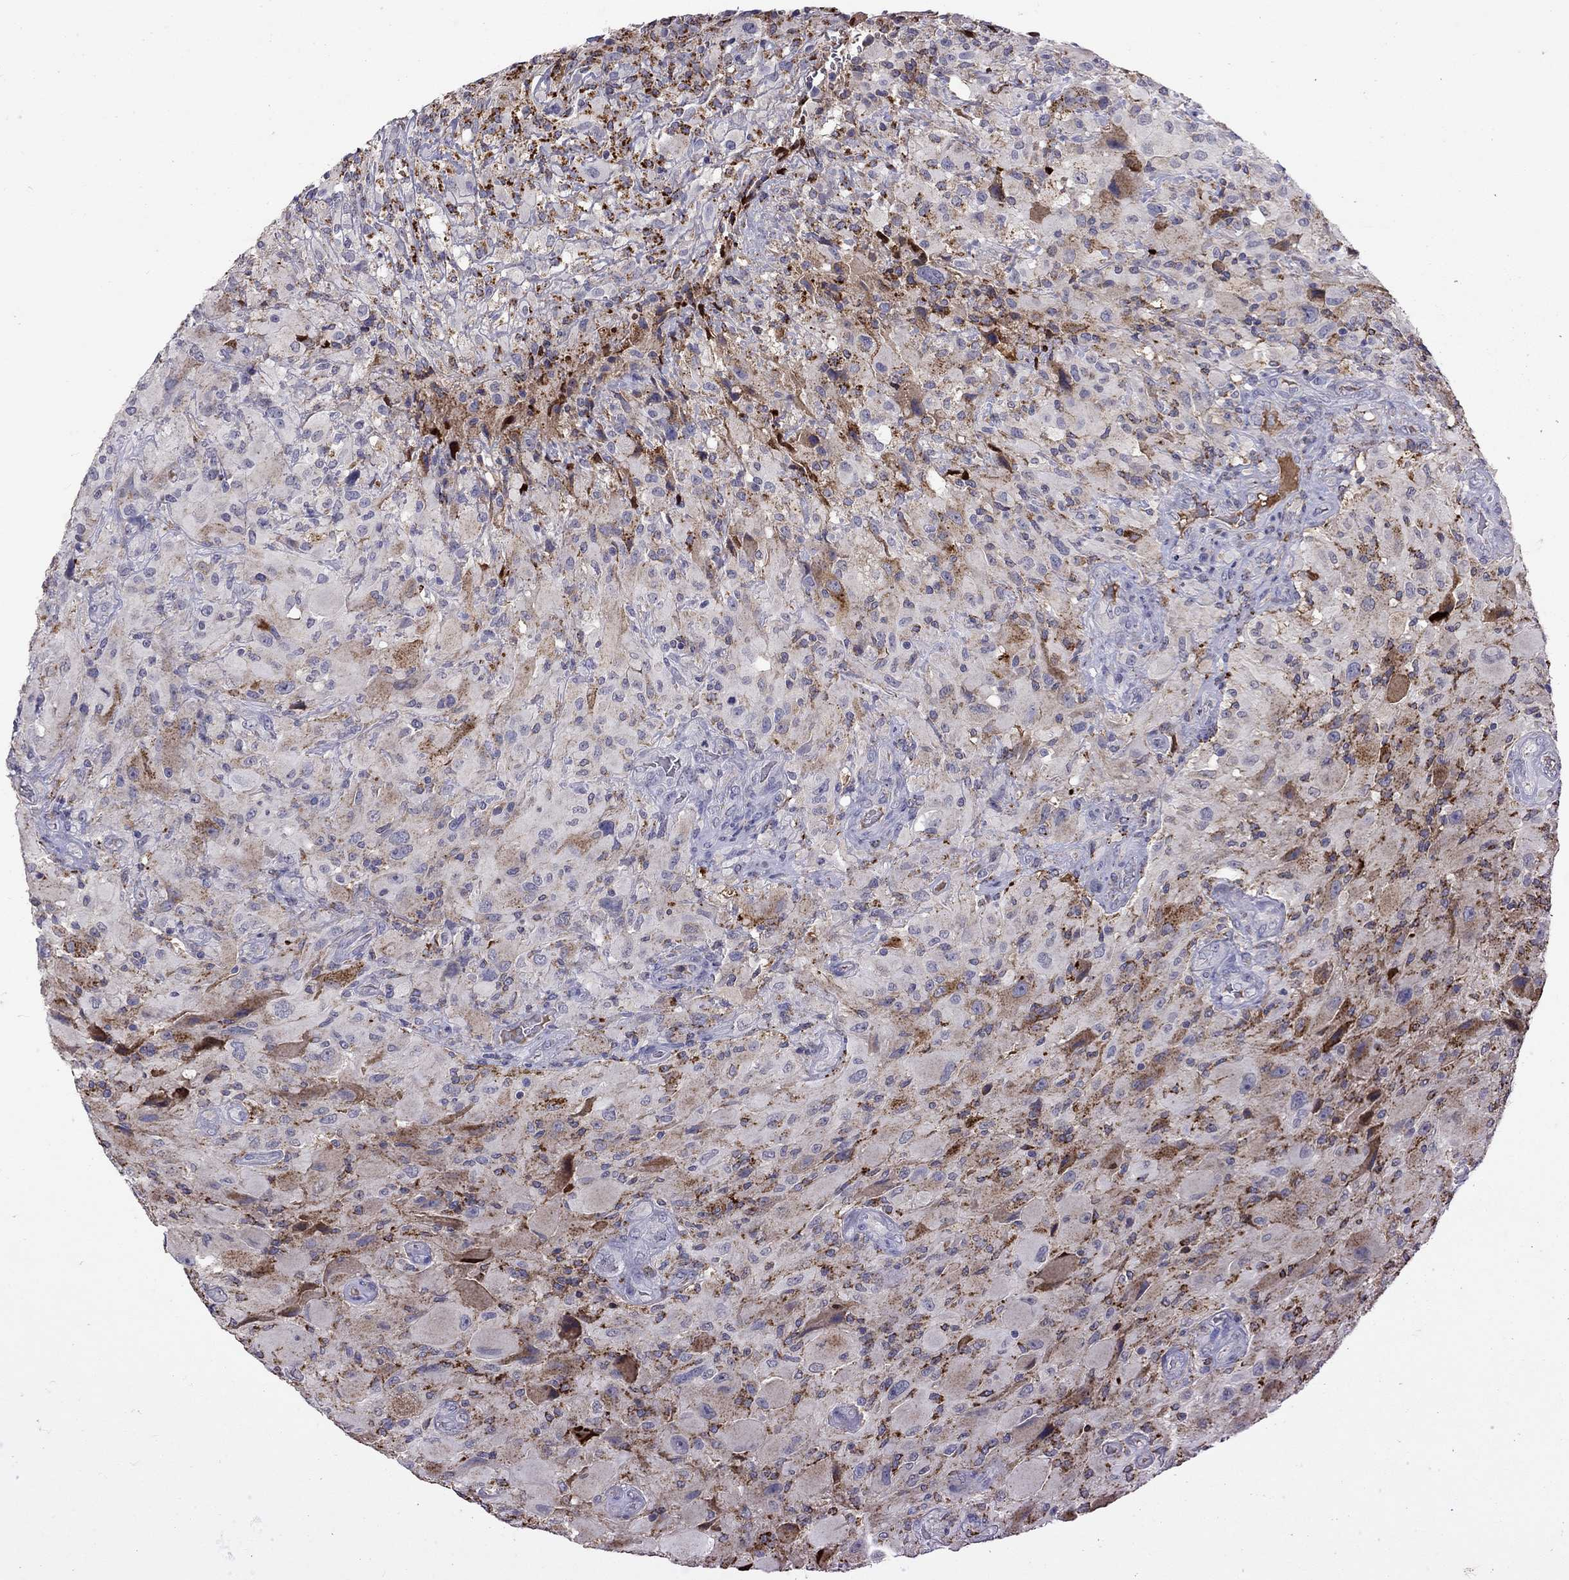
{"staining": {"intensity": "negative", "quantity": "none", "location": "none"}, "tissue": "glioma", "cell_type": "Tumor cells", "image_type": "cancer", "snomed": [{"axis": "morphology", "description": "Glioma, malignant, High grade"}, {"axis": "topography", "description": "Cerebral cortex"}], "caption": "There is no significant expression in tumor cells of malignant glioma (high-grade).", "gene": "SERPINA3", "patient": {"sex": "male", "age": 35}}